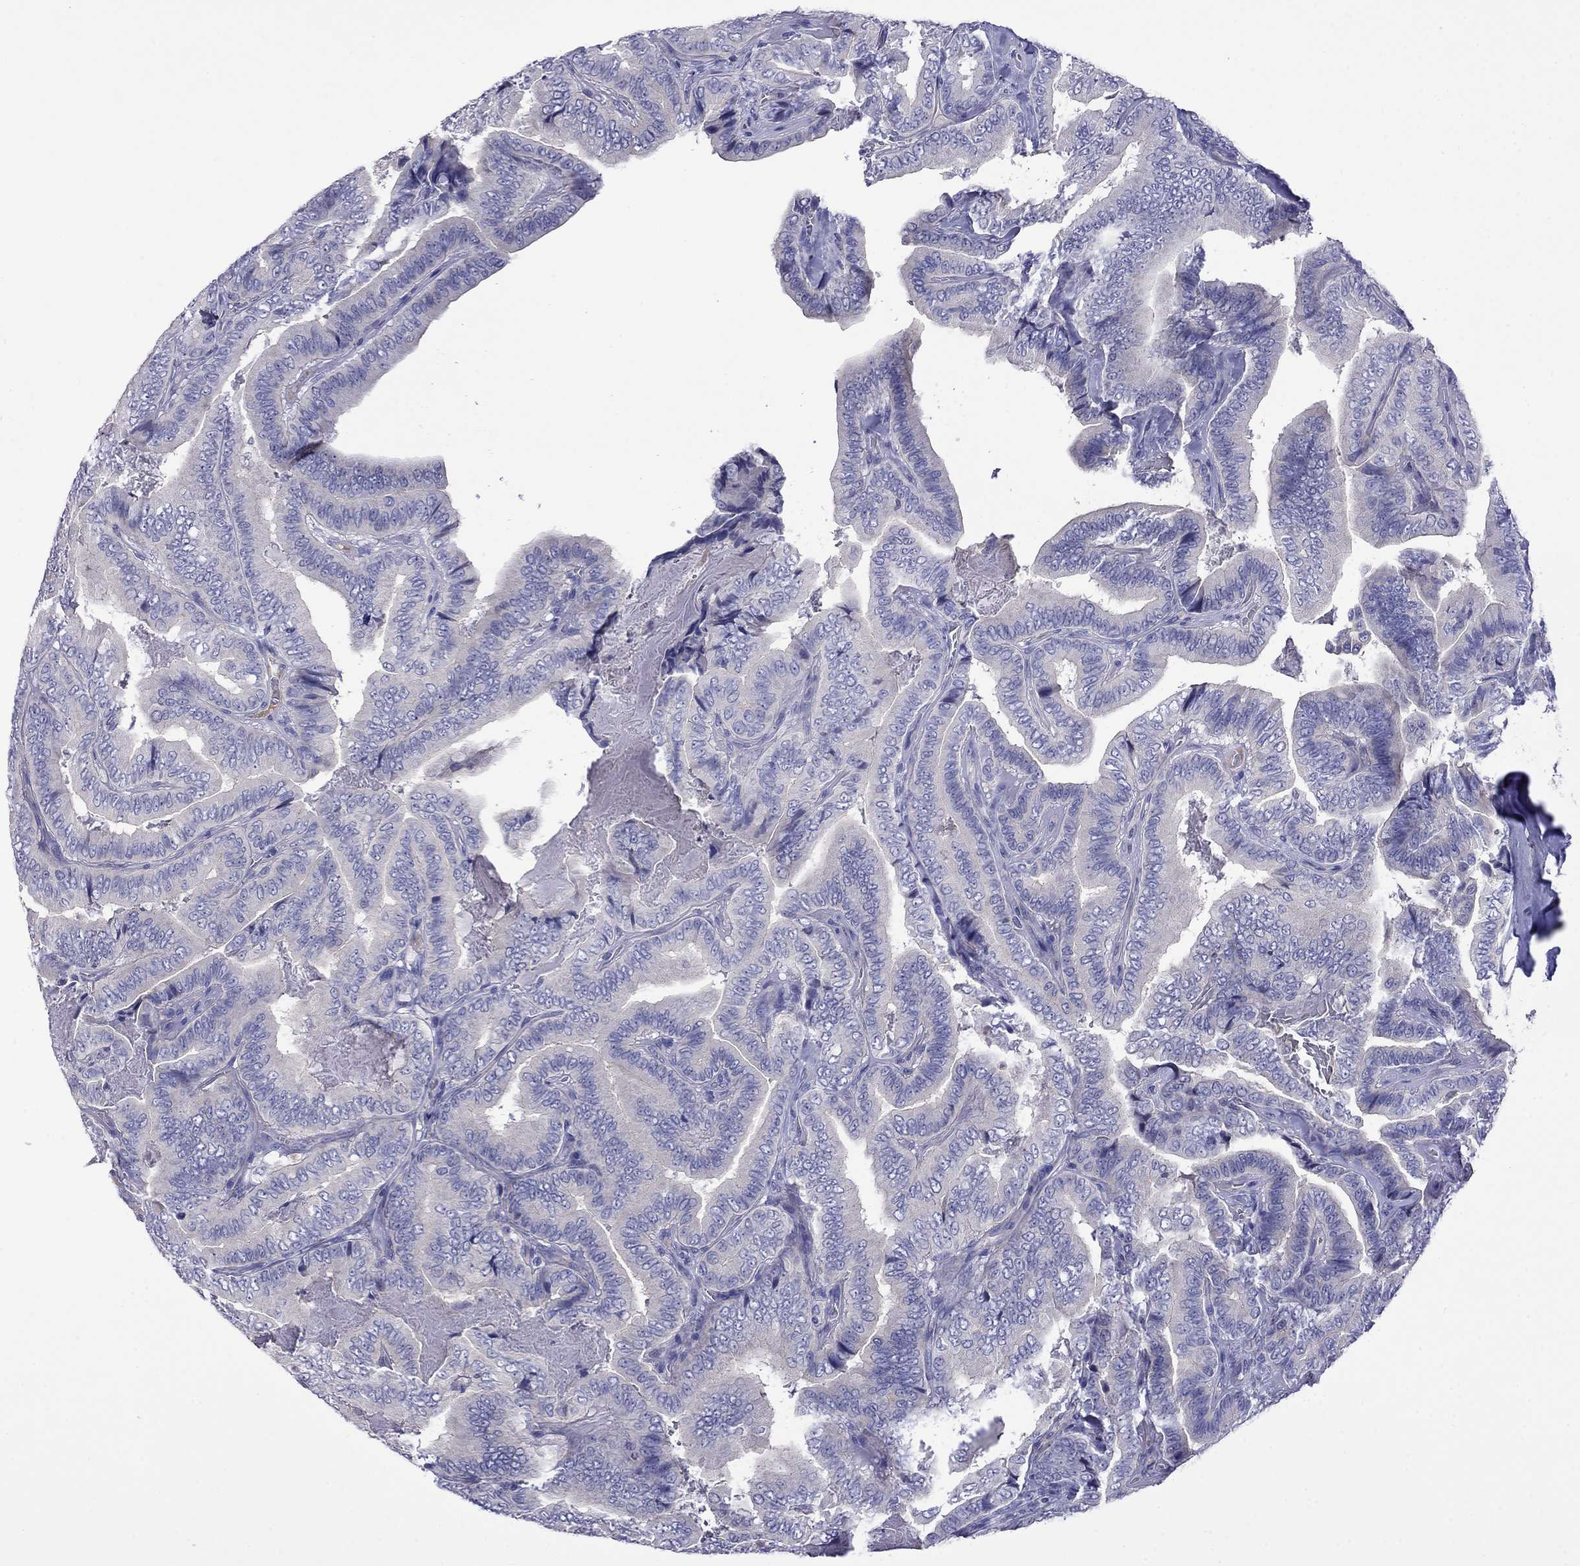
{"staining": {"intensity": "negative", "quantity": "none", "location": "none"}, "tissue": "thyroid cancer", "cell_type": "Tumor cells", "image_type": "cancer", "snomed": [{"axis": "morphology", "description": "Papillary adenocarcinoma, NOS"}, {"axis": "topography", "description": "Thyroid gland"}], "caption": "High magnification brightfield microscopy of thyroid papillary adenocarcinoma stained with DAB (3,3'-diaminobenzidine) (brown) and counterstained with hematoxylin (blue): tumor cells show no significant positivity. Nuclei are stained in blue.", "gene": "STAR", "patient": {"sex": "male", "age": 61}}